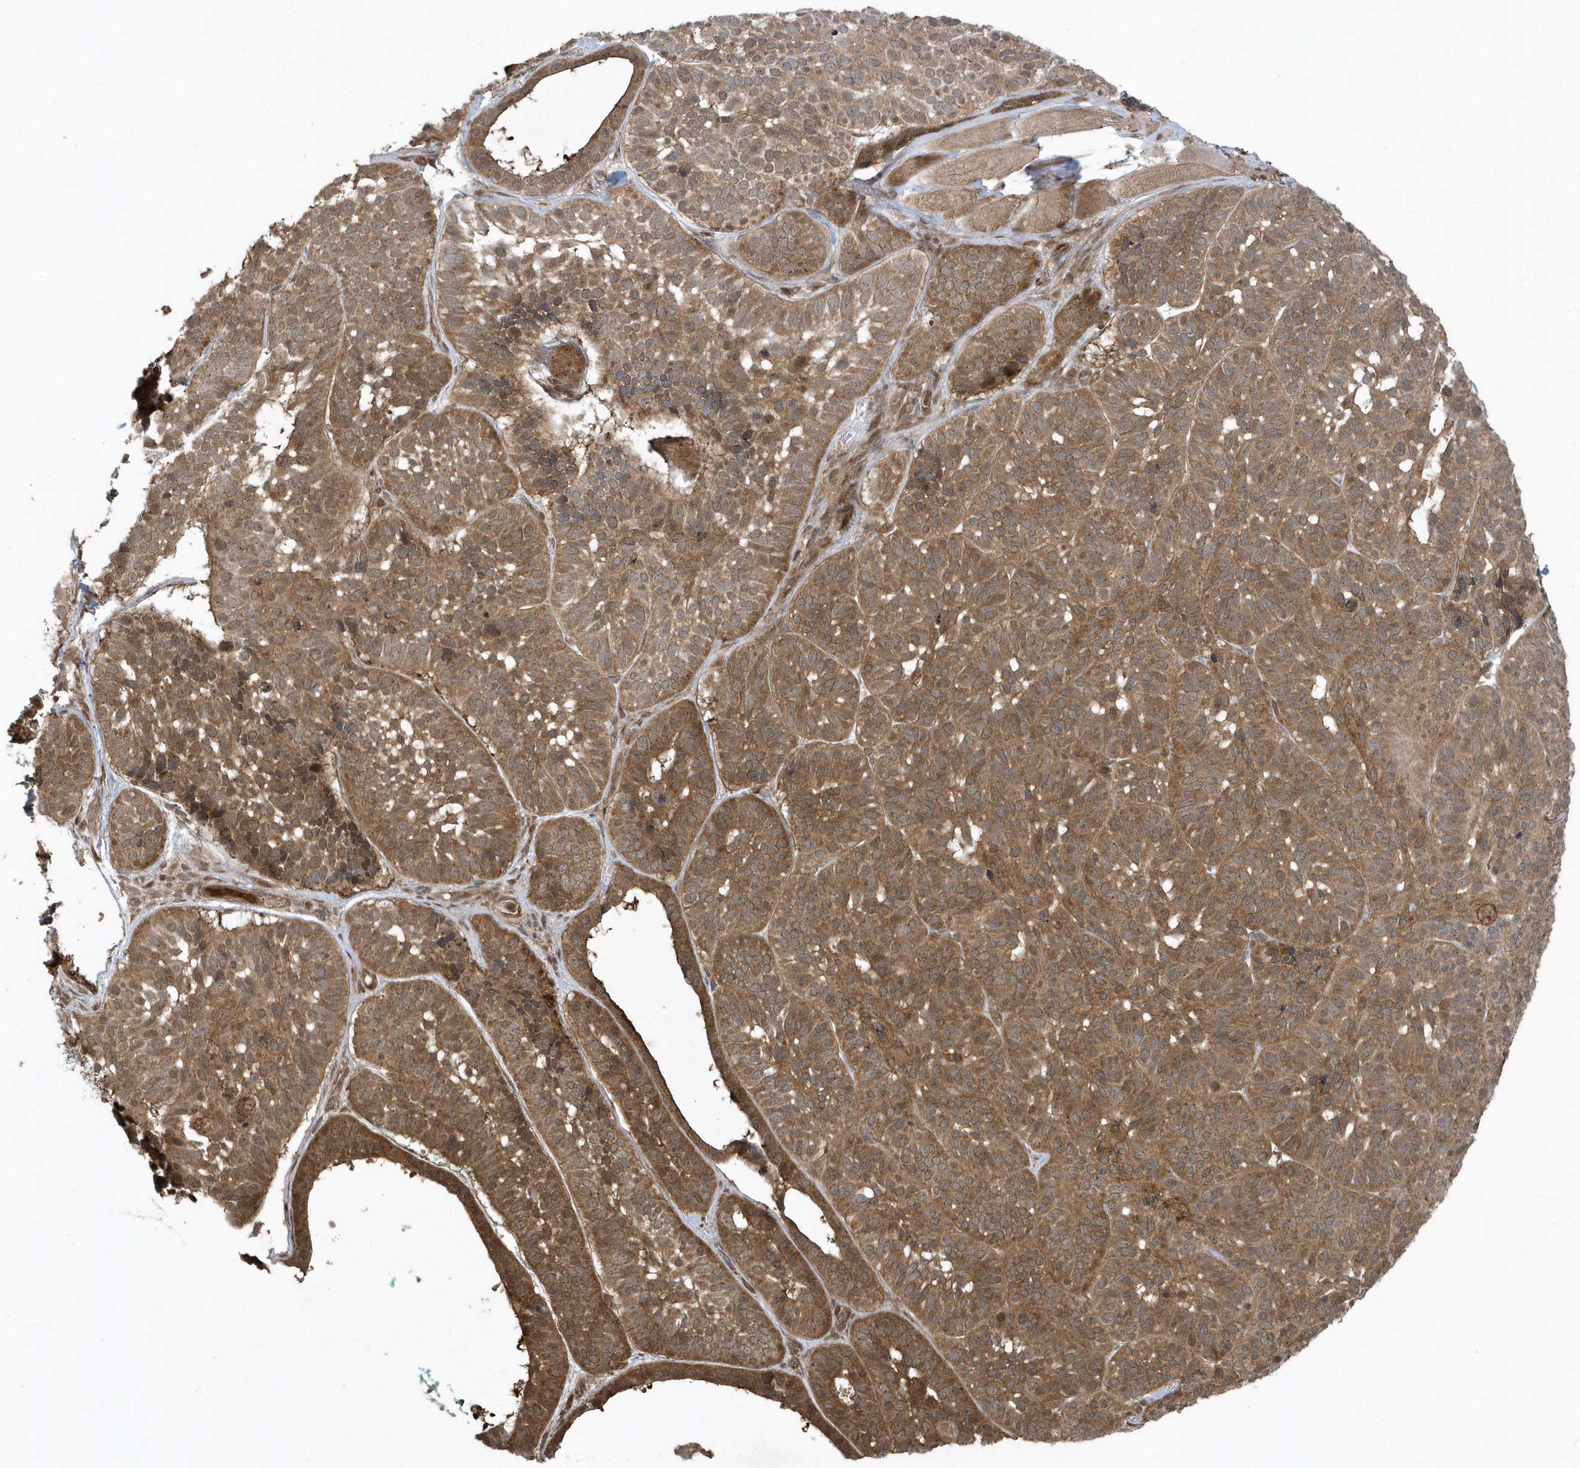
{"staining": {"intensity": "moderate", "quantity": ">75%", "location": "cytoplasmic/membranous"}, "tissue": "skin cancer", "cell_type": "Tumor cells", "image_type": "cancer", "snomed": [{"axis": "morphology", "description": "Basal cell carcinoma"}, {"axis": "topography", "description": "Skin"}], "caption": "Approximately >75% of tumor cells in human skin cancer (basal cell carcinoma) reveal moderate cytoplasmic/membranous protein expression as visualized by brown immunohistochemical staining.", "gene": "STAMBP", "patient": {"sex": "male", "age": 62}}